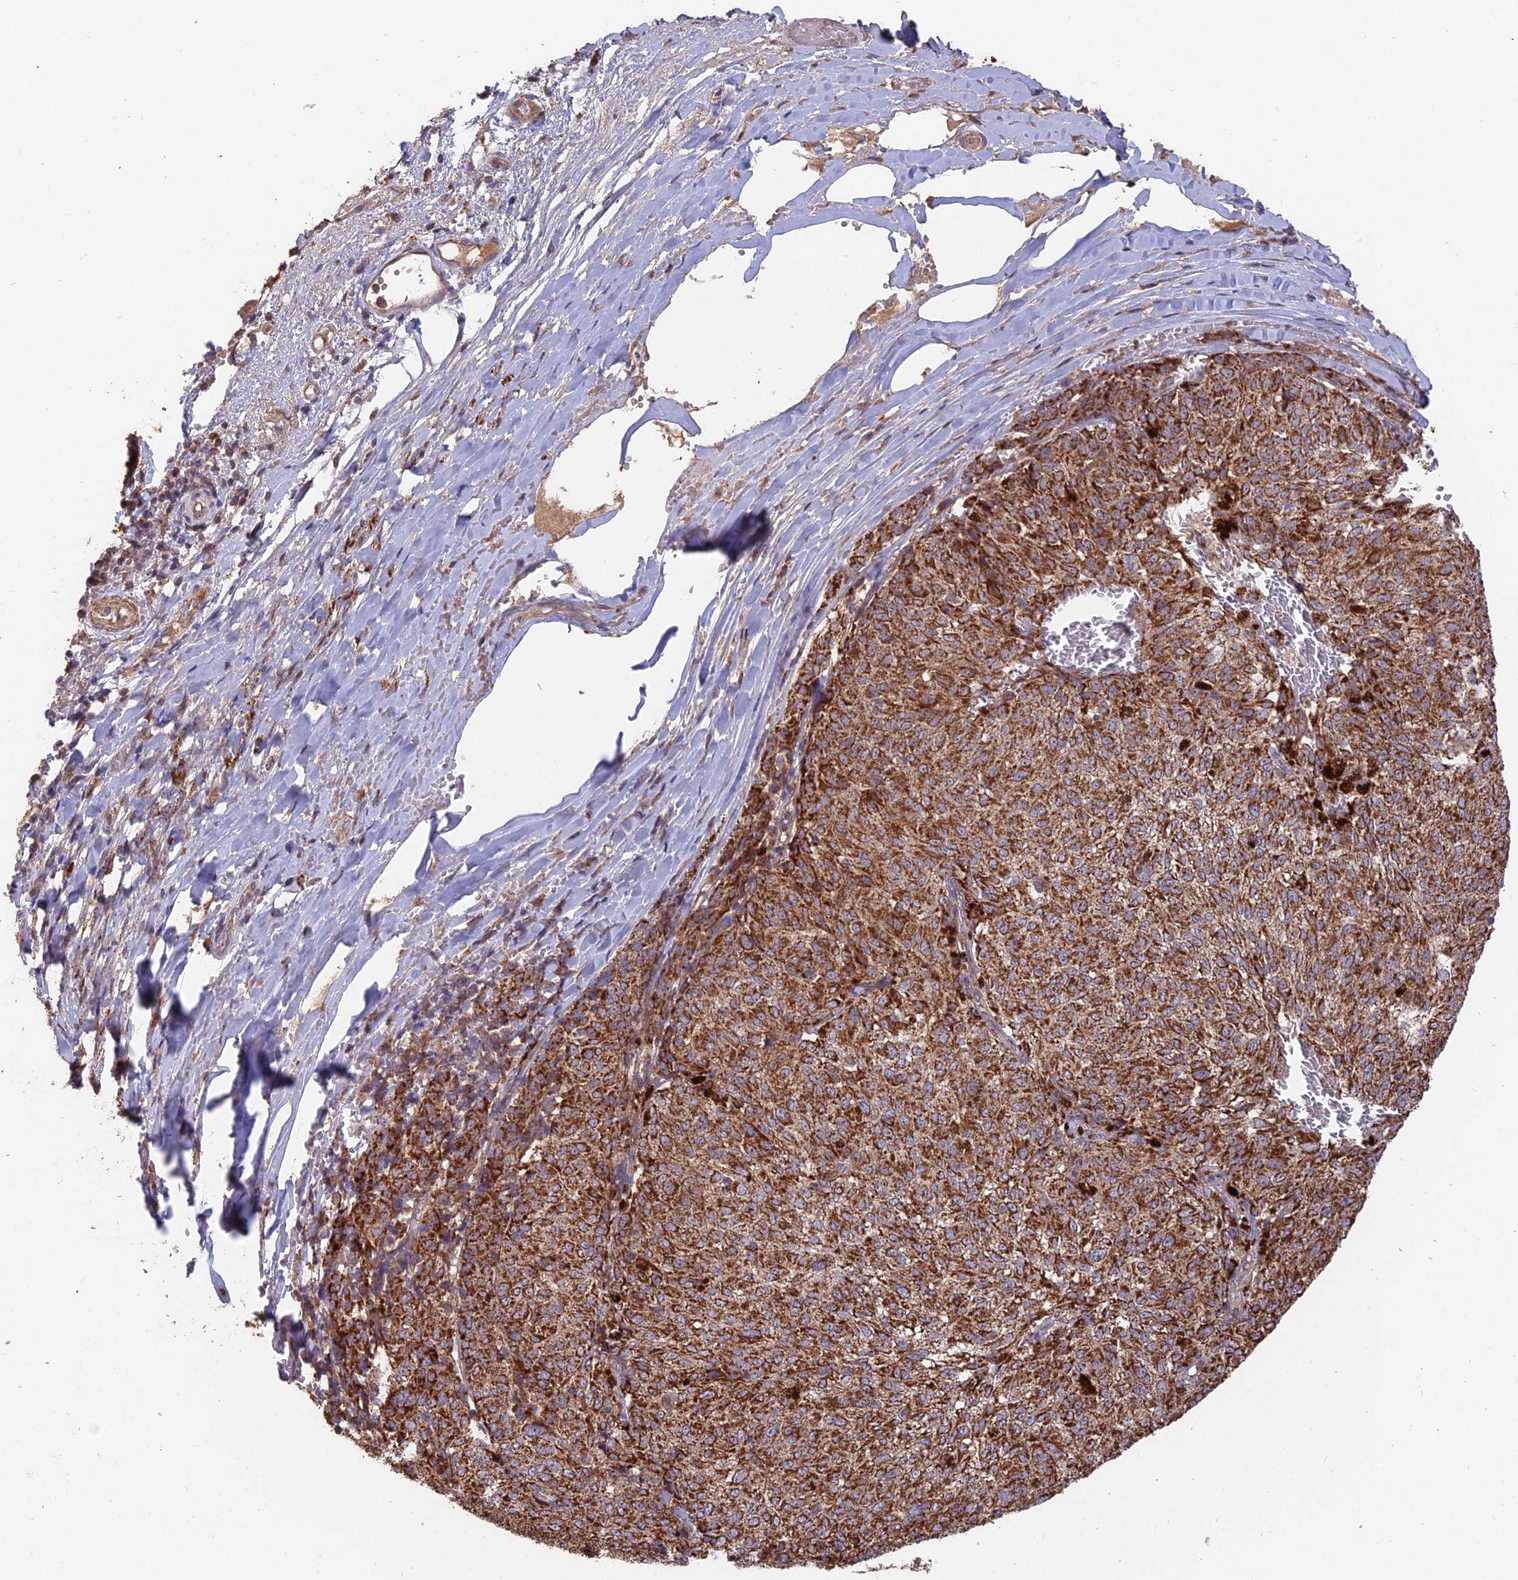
{"staining": {"intensity": "strong", "quantity": ">75%", "location": "cytoplasmic/membranous"}, "tissue": "melanoma", "cell_type": "Tumor cells", "image_type": "cancer", "snomed": [{"axis": "morphology", "description": "Malignant melanoma, NOS"}, {"axis": "topography", "description": "Skin"}], "caption": "Human melanoma stained for a protein (brown) displays strong cytoplasmic/membranous positive expression in approximately >75% of tumor cells.", "gene": "IFT22", "patient": {"sex": "female", "age": 72}}